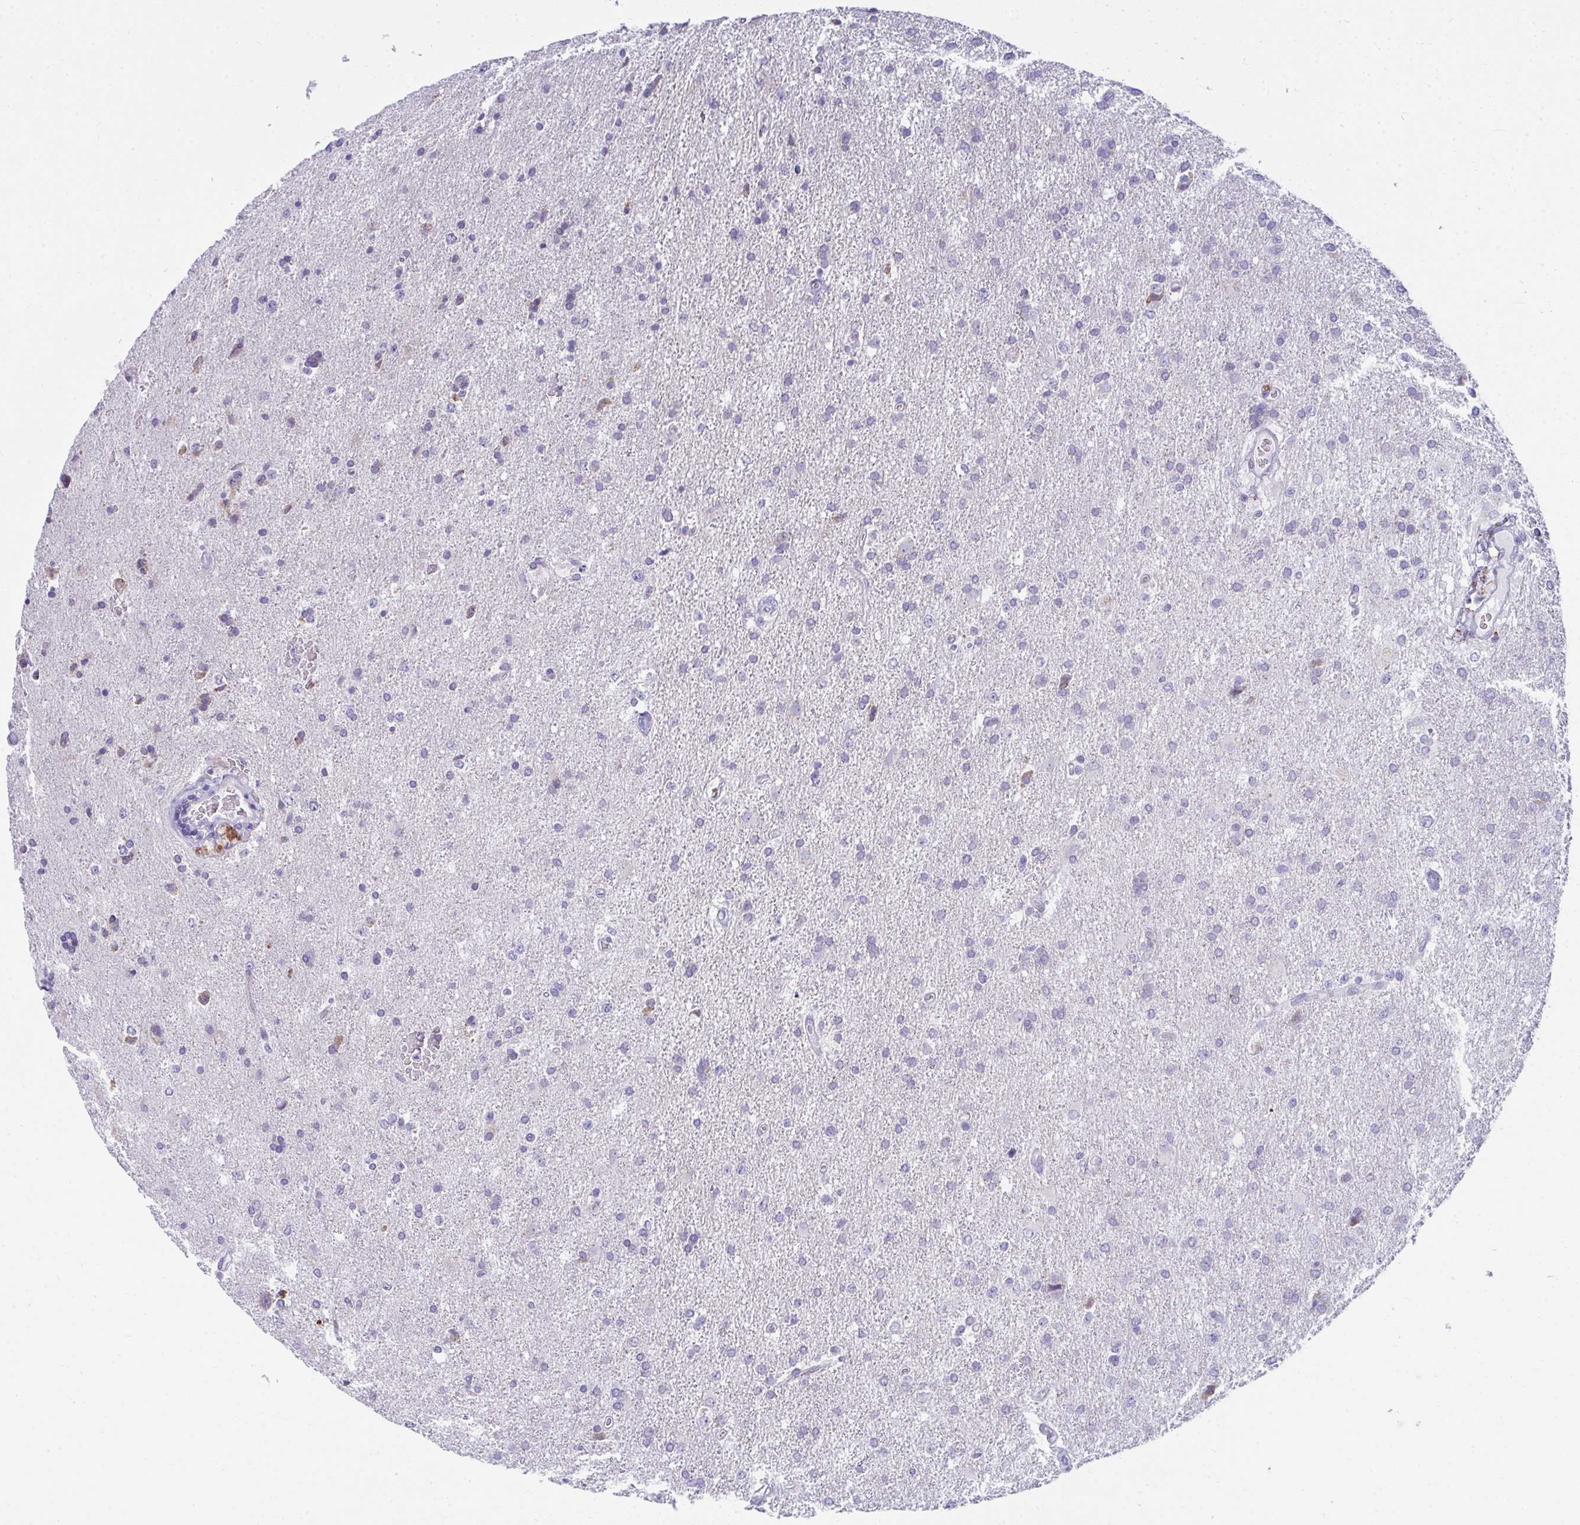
{"staining": {"intensity": "negative", "quantity": "none", "location": "none"}, "tissue": "glioma", "cell_type": "Tumor cells", "image_type": "cancer", "snomed": [{"axis": "morphology", "description": "Glioma, malignant, High grade"}, {"axis": "topography", "description": "Brain"}], "caption": "Tumor cells show no significant protein expression in glioma.", "gene": "FASLG", "patient": {"sex": "male", "age": 68}}